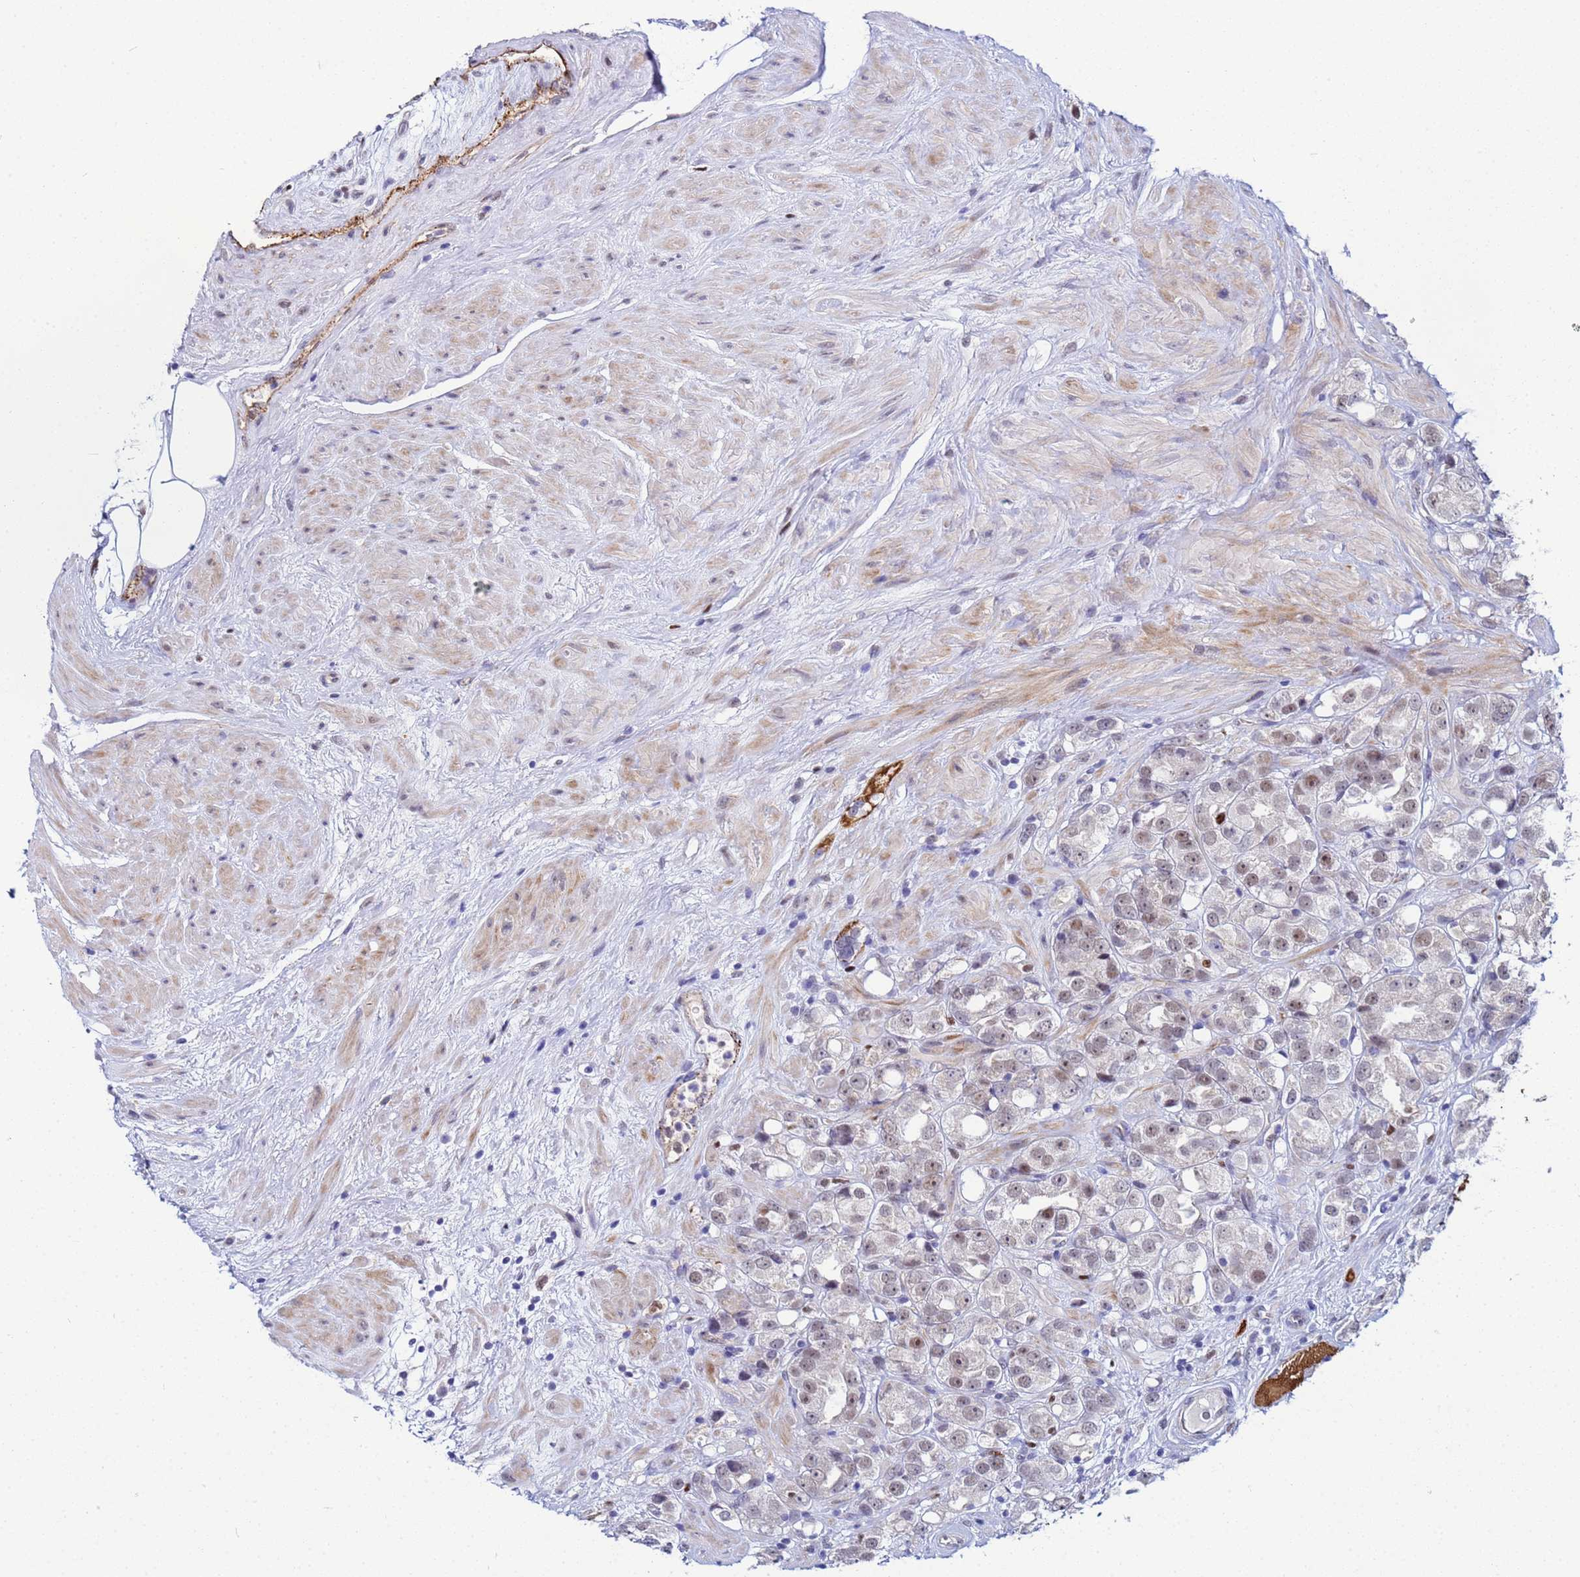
{"staining": {"intensity": "weak", "quantity": "<25%", "location": "nuclear"}, "tissue": "prostate cancer", "cell_type": "Tumor cells", "image_type": "cancer", "snomed": [{"axis": "morphology", "description": "Adenocarcinoma, NOS"}, {"axis": "topography", "description": "Prostate"}], "caption": "Tumor cells show no significant protein staining in adenocarcinoma (prostate).", "gene": "SLC25A37", "patient": {"sex": "male", "age": 79}}